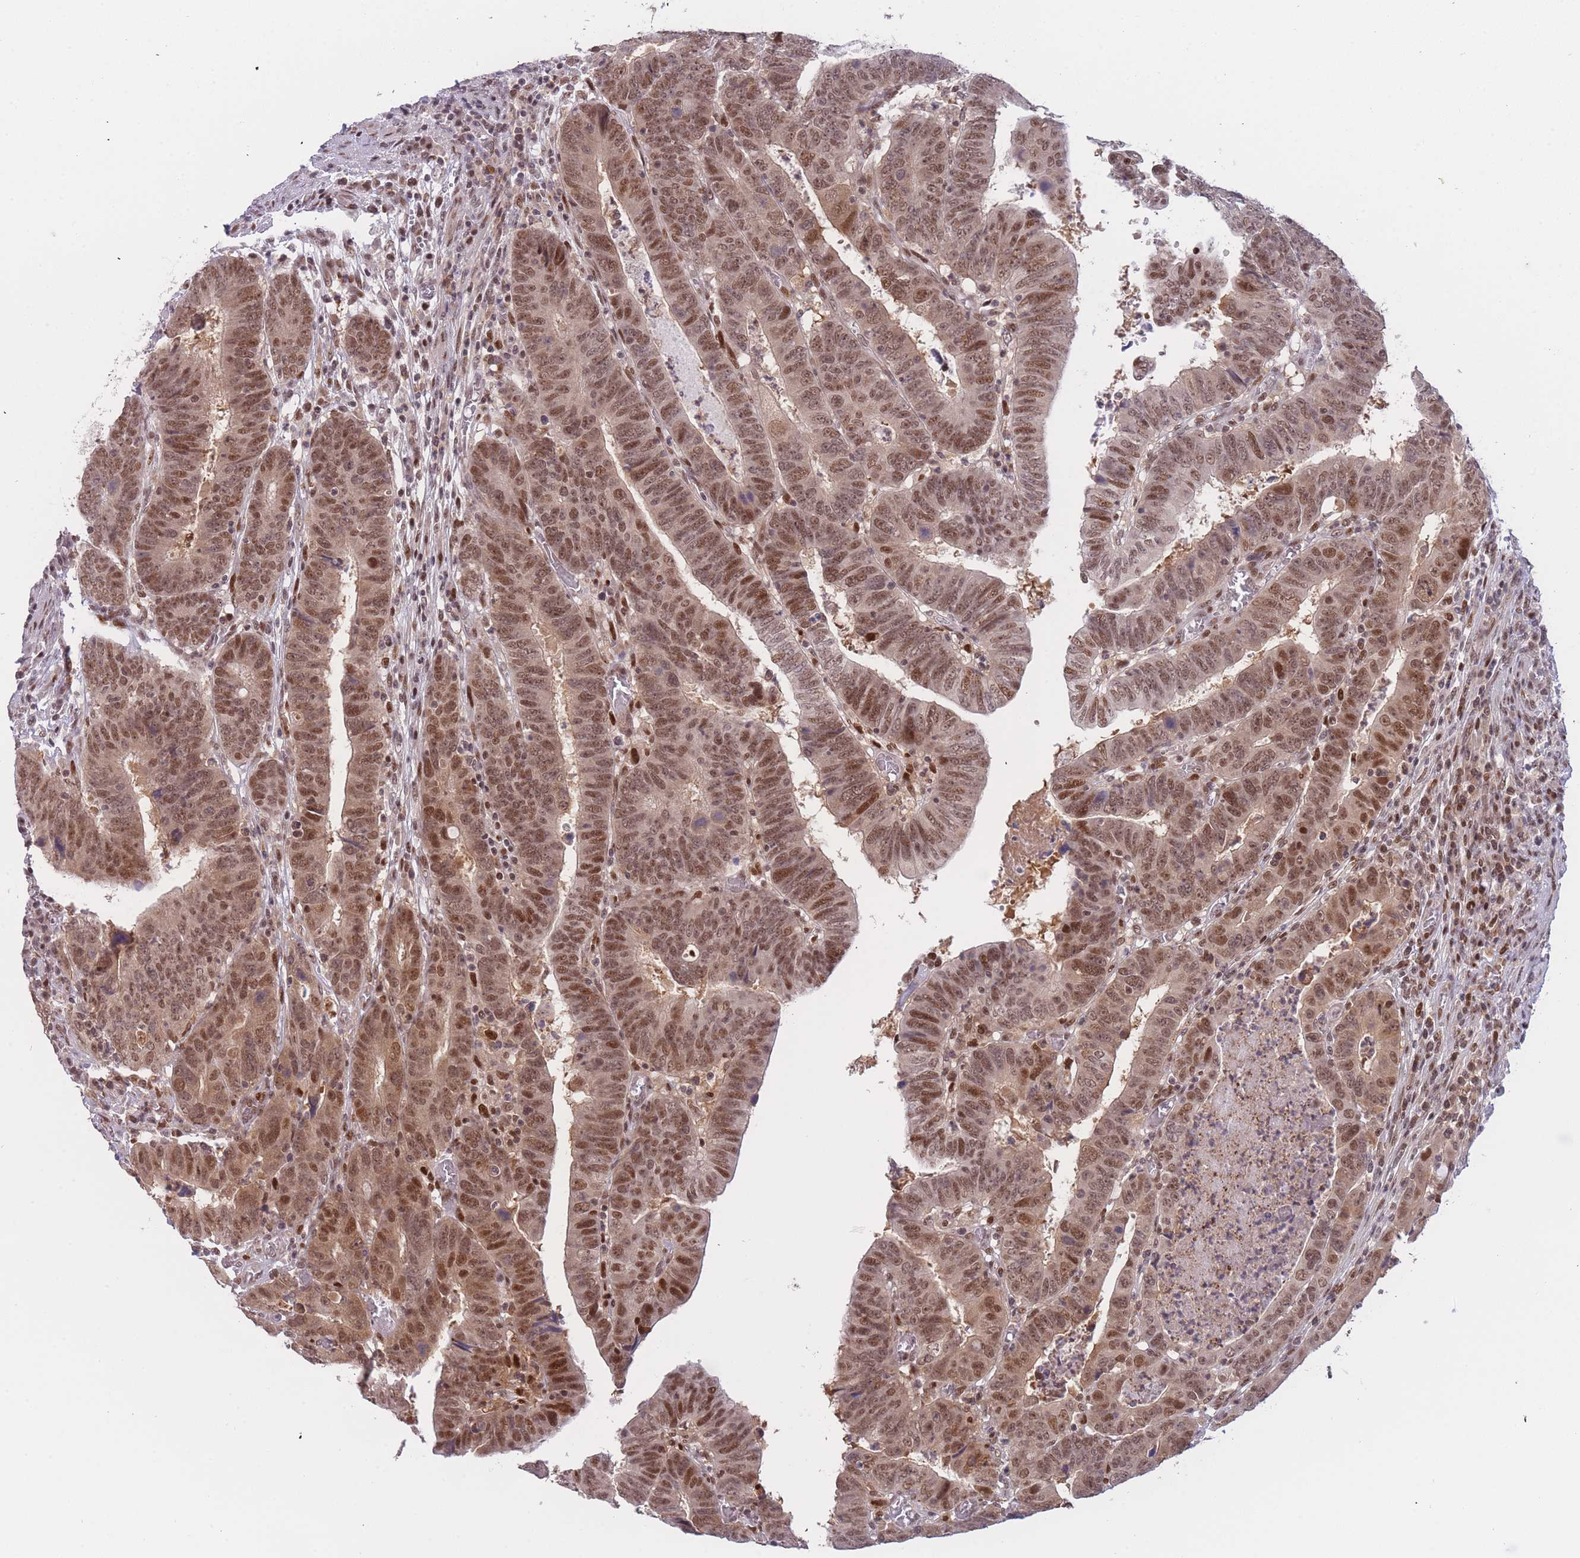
{"staining": {"intensity": "moderate", "quantity": ">75%", "location": "nuclear"}, "tissue": "colorectal cancer", "cell_type": "Tumor cells", "image_type": "cancer", "snomed": [{"axis": "morphology", "description": "Normal tissue, NOS"}, {"axis": "morphology", "description": "Adenocarcinoma, NOS"}, {"axis": "topography", "description": "Rectum"}], "caption": "DAB (3,3'-diaminobenzidine) immunohistochemical staining of colorectal adenocarcinoma exhibits moderate nuclear protein positivity in approximately >75% of tumor cells. (IHC, brightfield microscopy, high magnification).", "gene": "DEAF1", "patient": {"sex": "female", "age": 65}}